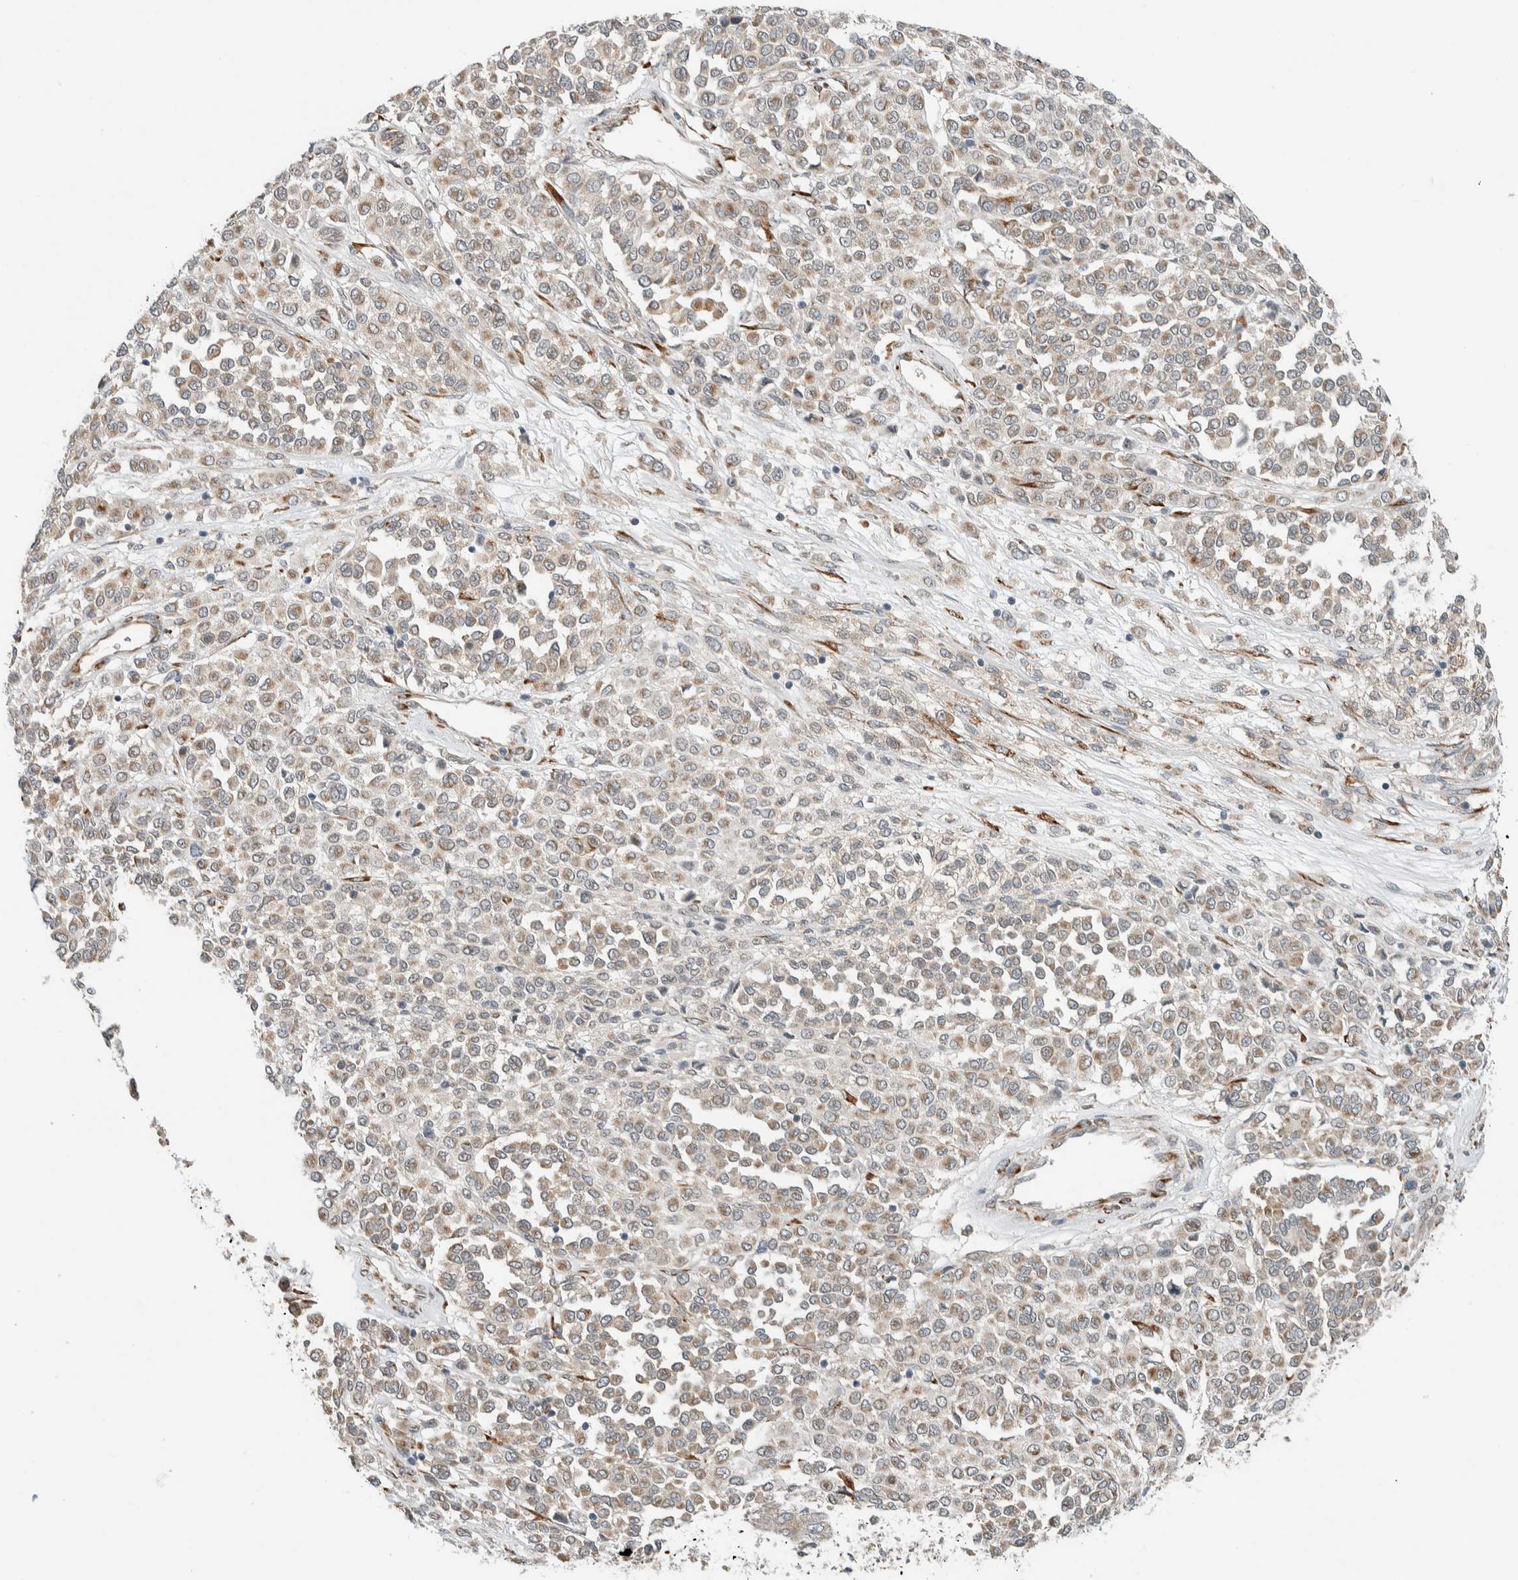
{"staining": {"intensity": "weak", "quantity": "25%-75%", "location": "cytoplasmic/membranous"}, "tissue": "melanoma", "cell_type": "Tumor cells", "image_type": "cancer", "snomed": [{"axis": "morphology", "description": "Malignant melanoma, Metastatic site"}, {"axis": "topography", "description": "Pancreas"}], "caption": "Malignant melanoma (metastatic site) was stained to show a protein in brown. There is low levels of weak cytoplasmic/membranous staining in about 25%-75% of tumor cells.", "gene": "CTBP2", "patient": {"sex": "female", "age": 30}}